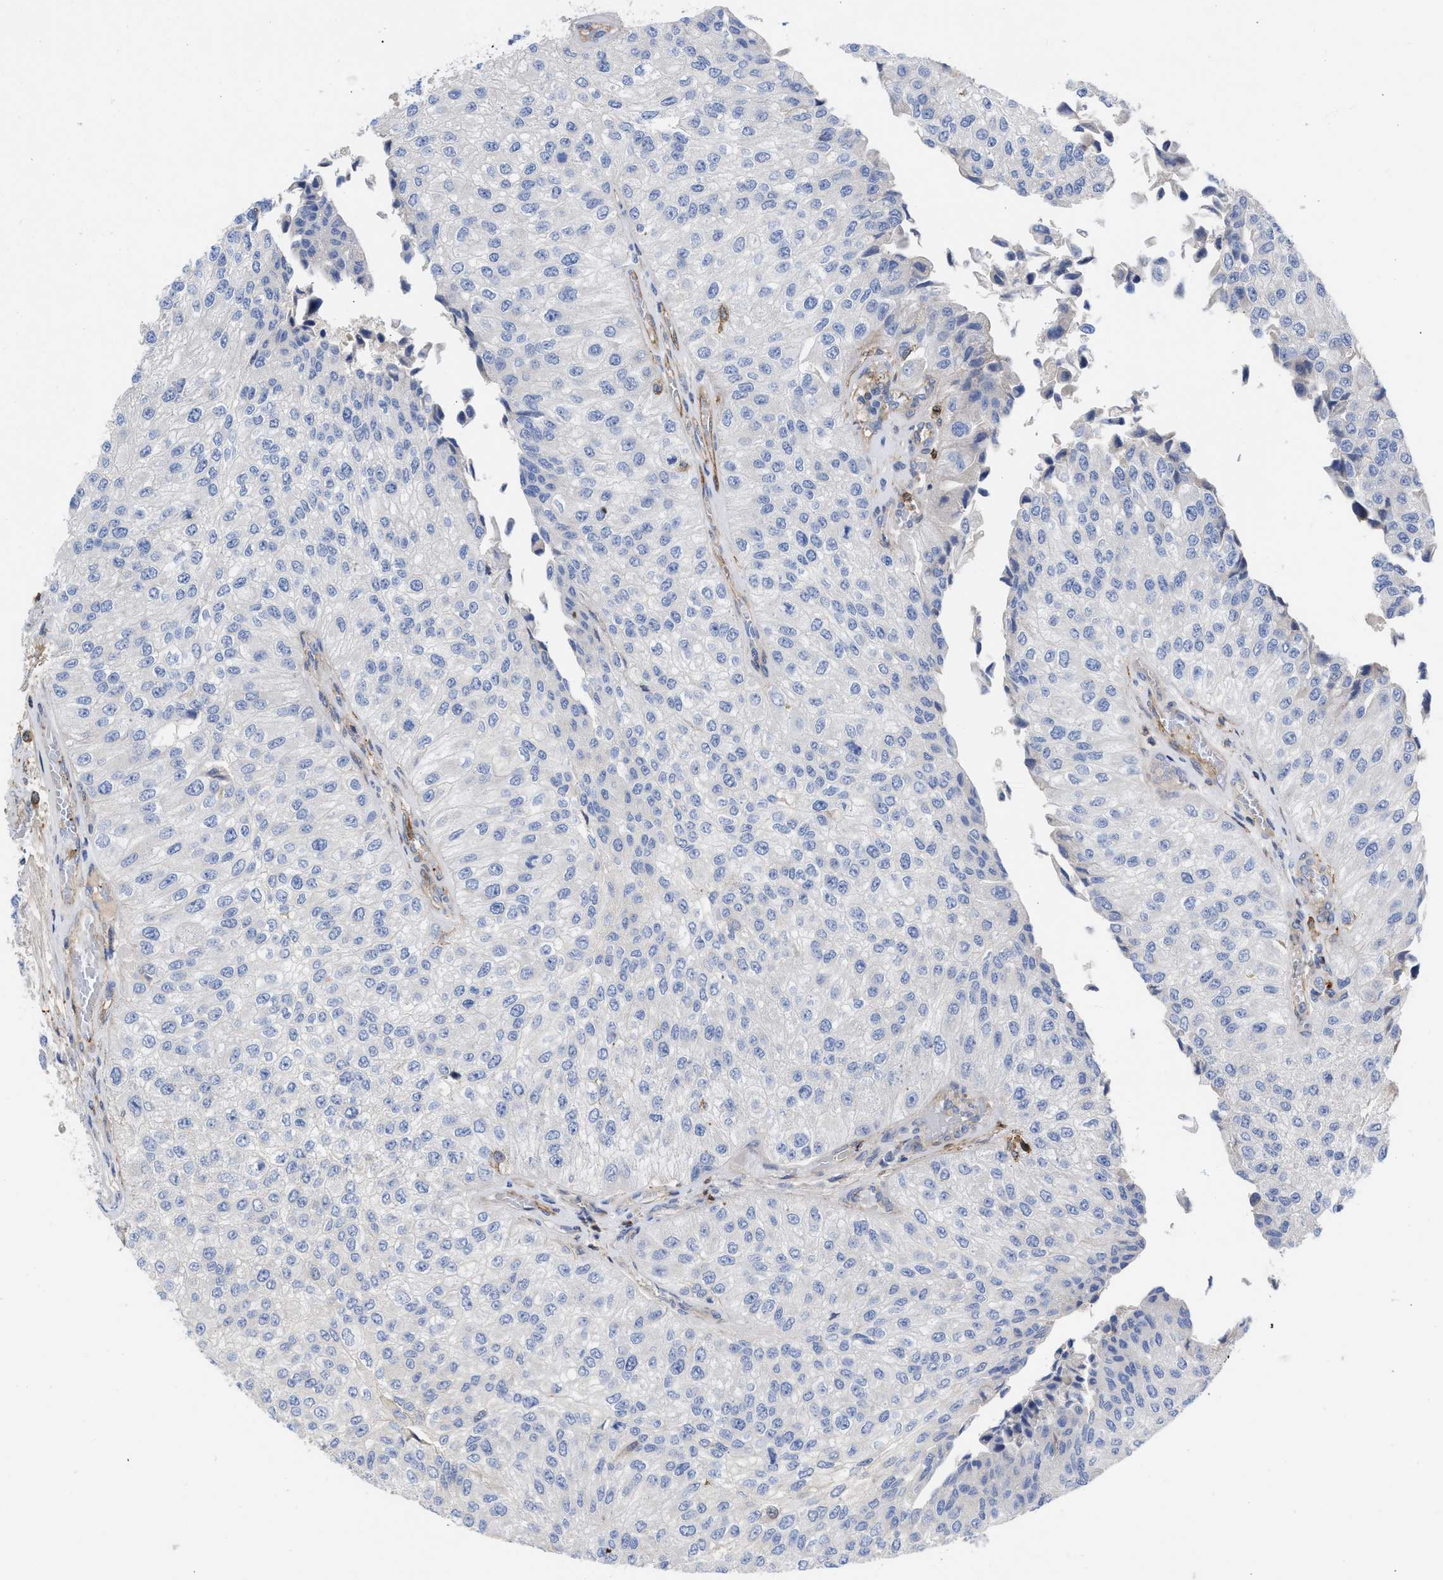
{"staining": {"intensity": "negative", "quantity": "none", "location": "none"}, "tissue": "urothelial cancer", "cell_type": "Tumor cells", "image_type": "cancer", "snomed": [{"axis": "morphology", "description": "Urothelial carcinoma, High grade"}, {"axis": "topography", "description": "Kidney"}, {"axis": "topography", "description": "Urinary bladder"}], "caption": "Histopathology image shows no protein positivity in tumor cells of urothelial cancer tissue.", "gene": "HS3ST5", "patient": {"sex": "male", "age": 77}}